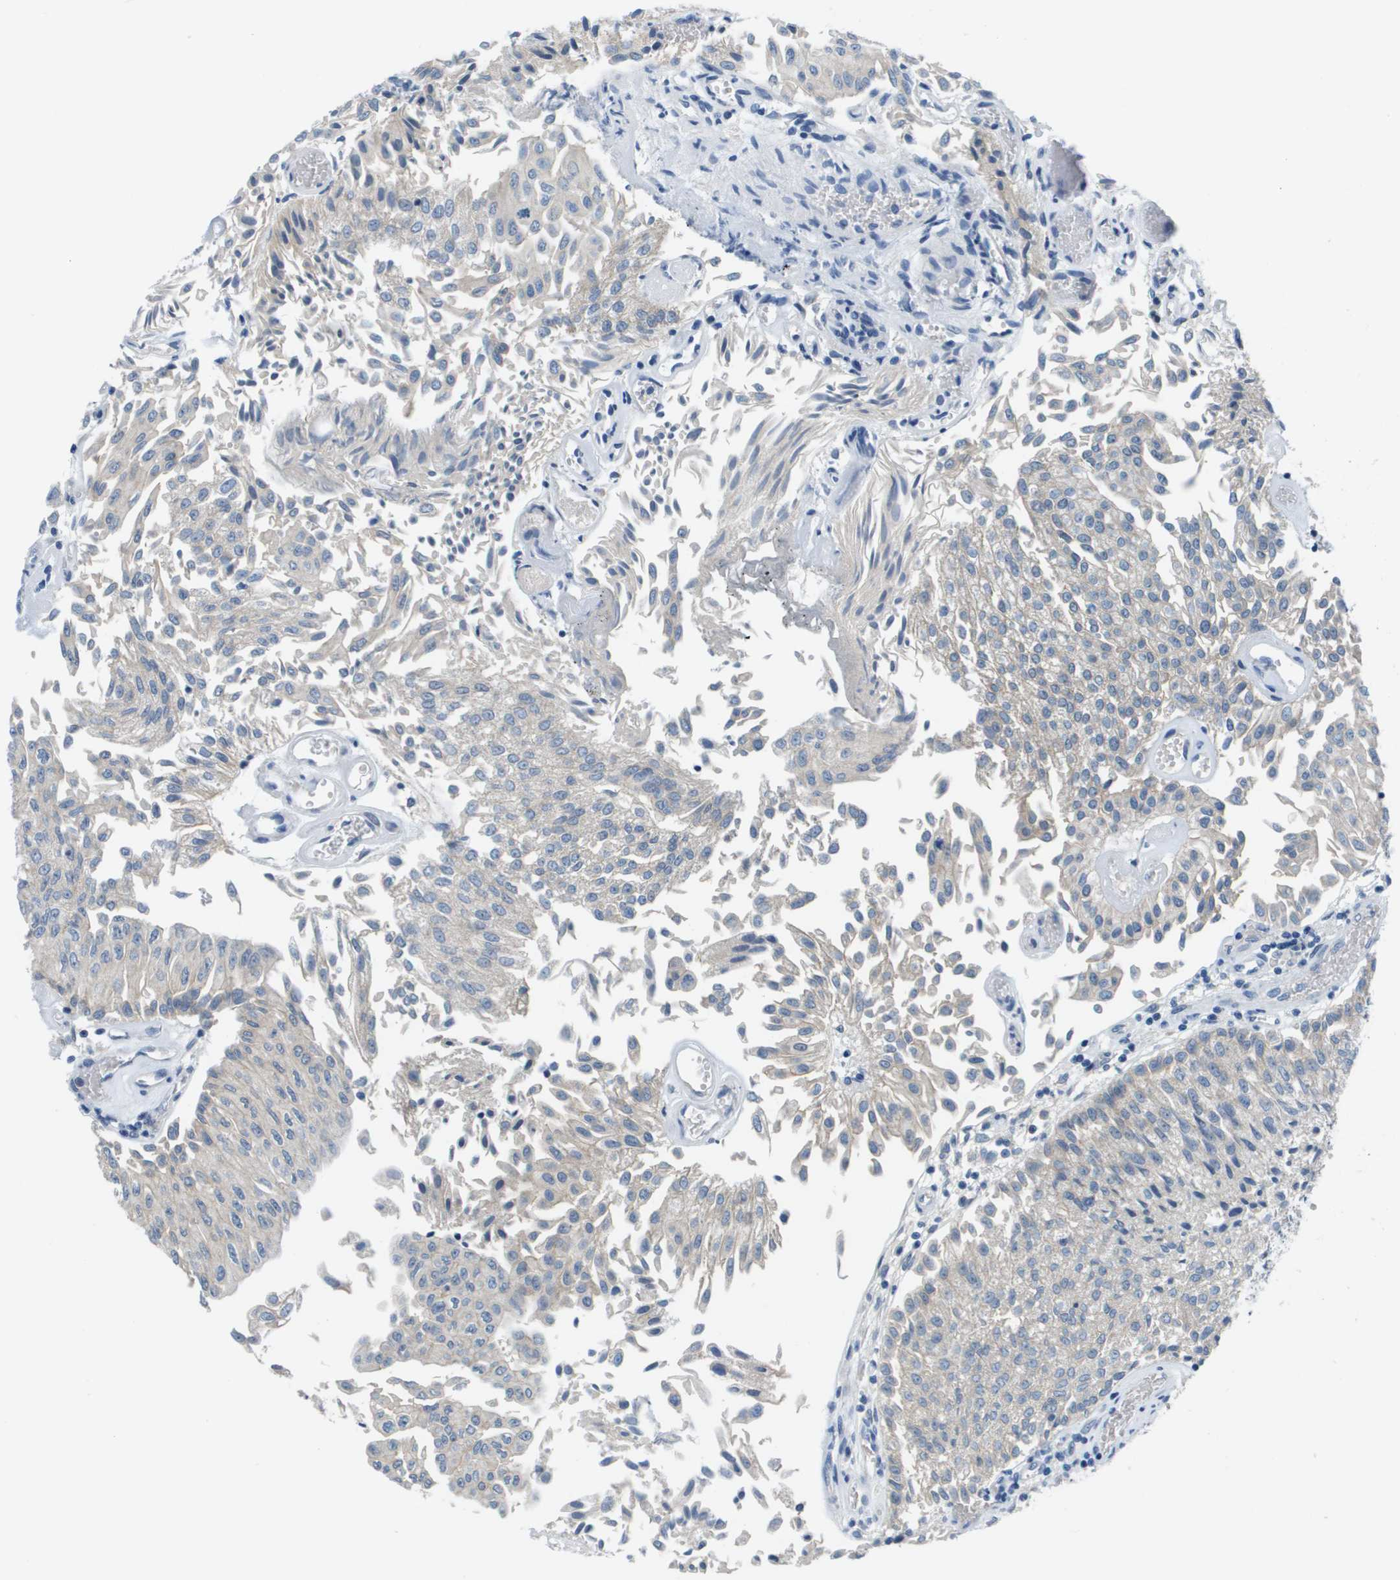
{"staining": {"intensity": "negative", "quantity": "none", "location": "none"}, "tissue": "urothelial cancer", "cell_type": "Tumor cells", "image_type": "cancer", "snomed": [{"axis": "morphology", "description": "Urothelial carcinoma, Low grade"}, {"axis": "topography", "description": "Urinary bladder"}], "caption": "Histopathology image shows no protein staining in tumor cells of urothelial cancer tissue.", "gene": "NCS1", "patient": {"sex": "male", "age": 86}}